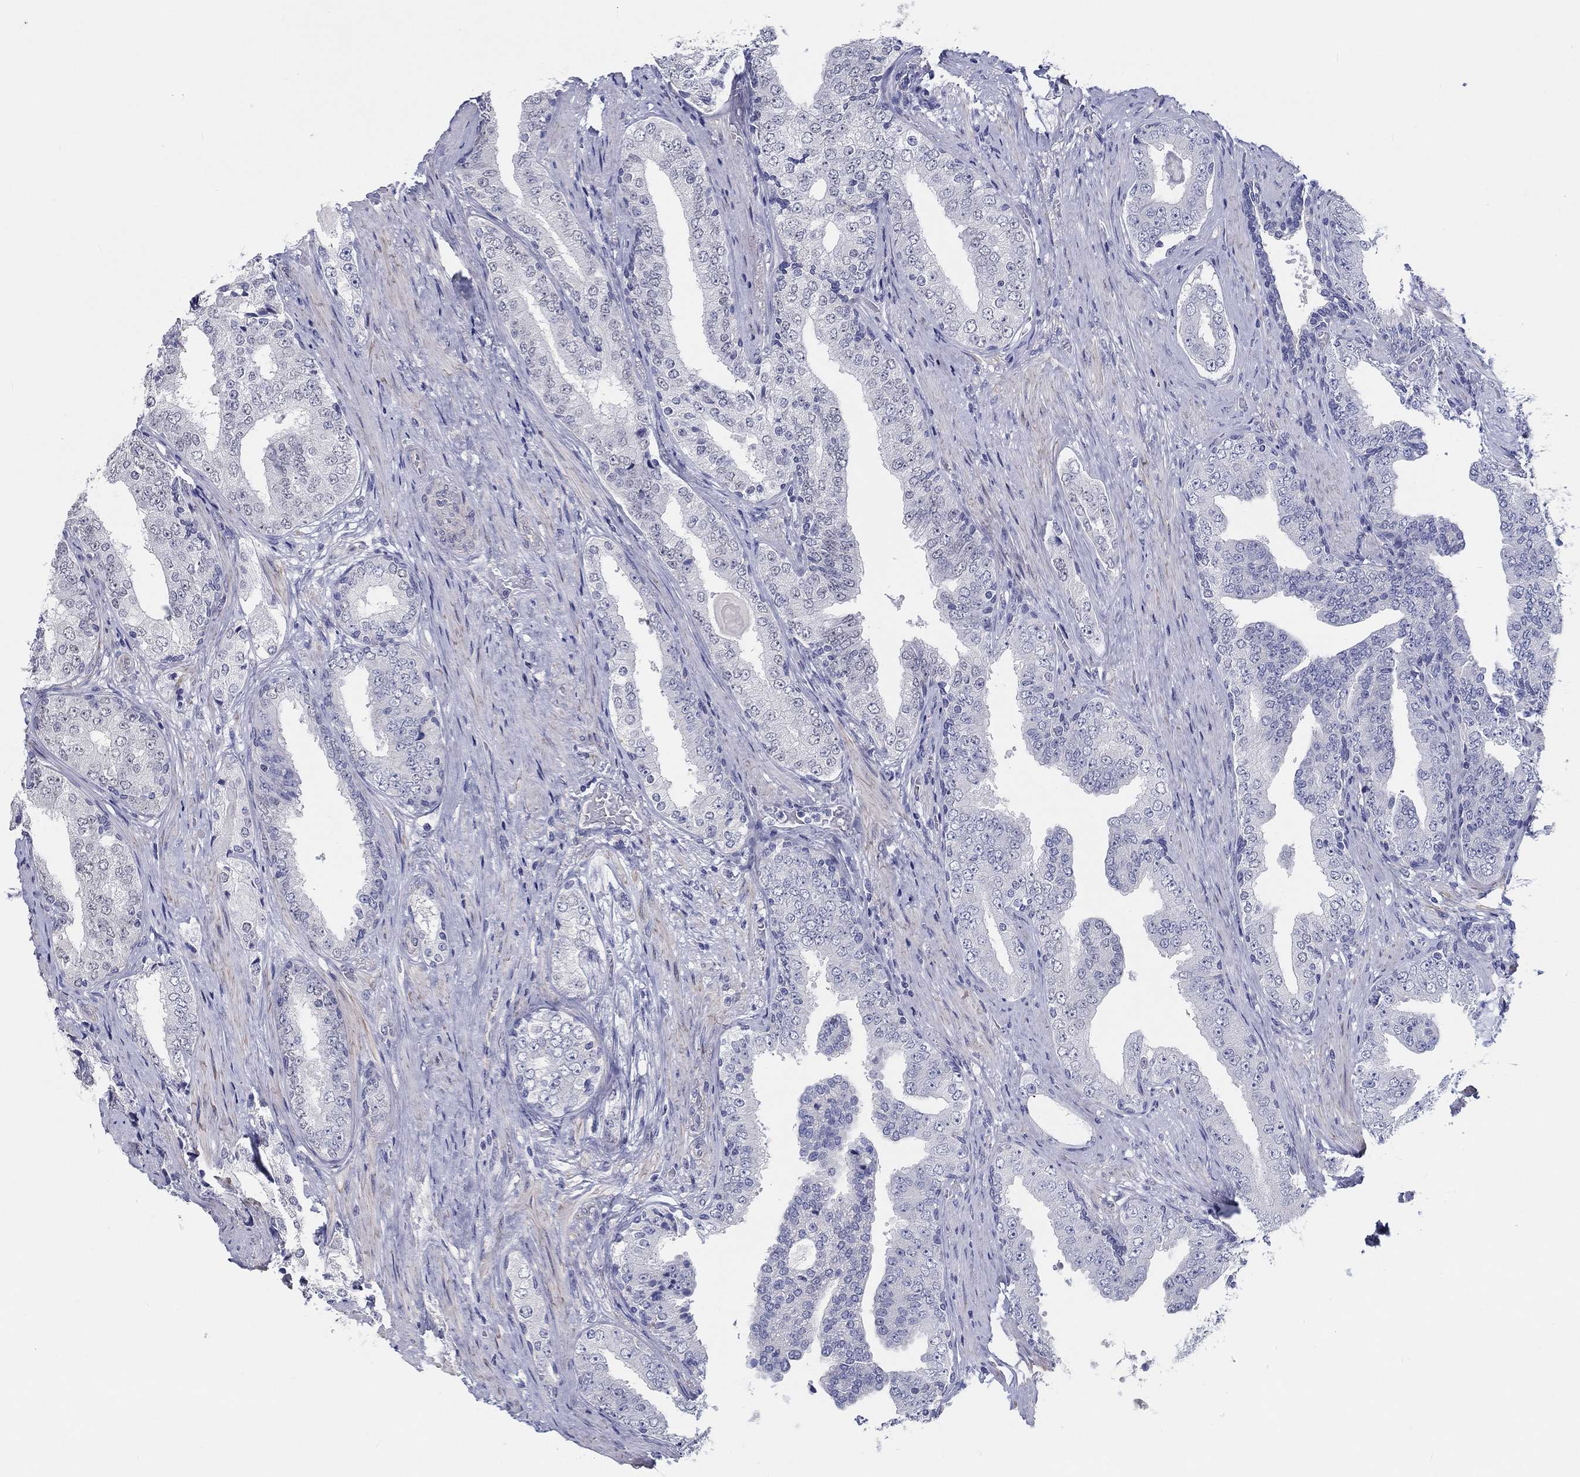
{"staining": {"intensity": "negative", "quantity": "none", "location": "none"}, "tissue": "prostate cancer", "cell_type": "Tumor cells", "image_type": "cancer", "snomed": [{"axis": "morphology", "description": "Adenocarcinoma, Low grade"}, {"axis": "topography", "description": "Prostate and seminal vesicle, NOS"}], "caption": "Immunohistochemistry photomicrograph of adenocarcinoma (low-grade) (prostate) stained for a protein (brown), which displays no positivity in tumor cells.", "gene": "CRYGD", "patient": {"sex": "male", "age": 61}}